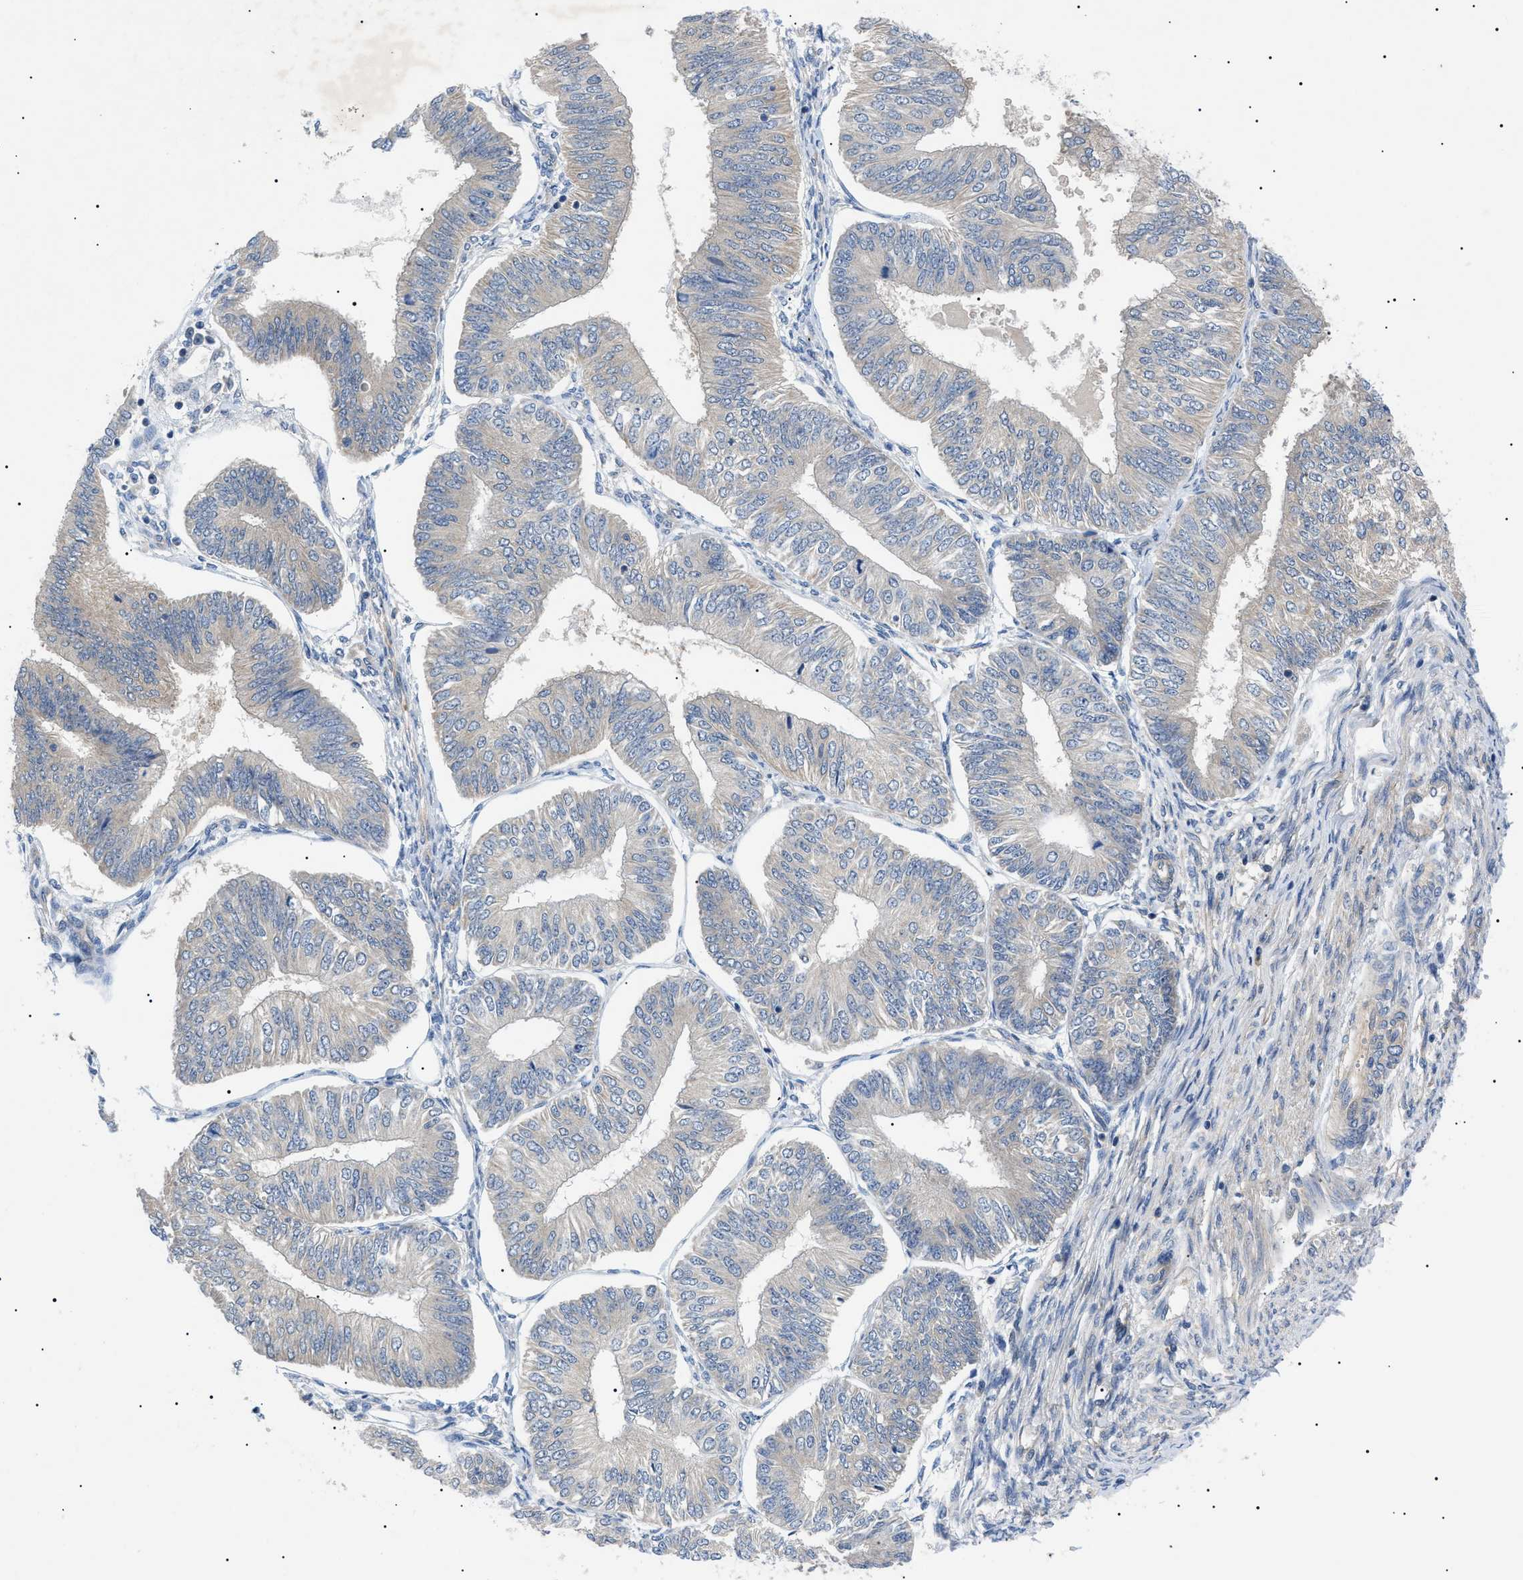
{"staining": {"intensity": "negative", "quantity": "none", "location": "none"}, "tissue": "endometrial cancer", "cell_type": "Tumor cells", "image_type": "cancer", "snomed": [{"axis": "morphology", "description": "Adenocarcinoma, NOS"}, {"axis": "topography", "description": "Endometrium"}], "caption": "Endometrial adenocarcinoma was stained to show a protein in brown. There is no significant expression in tumor cells.", "gene": "RIPK1", "patient": {"sex": "female", "age": 58}}